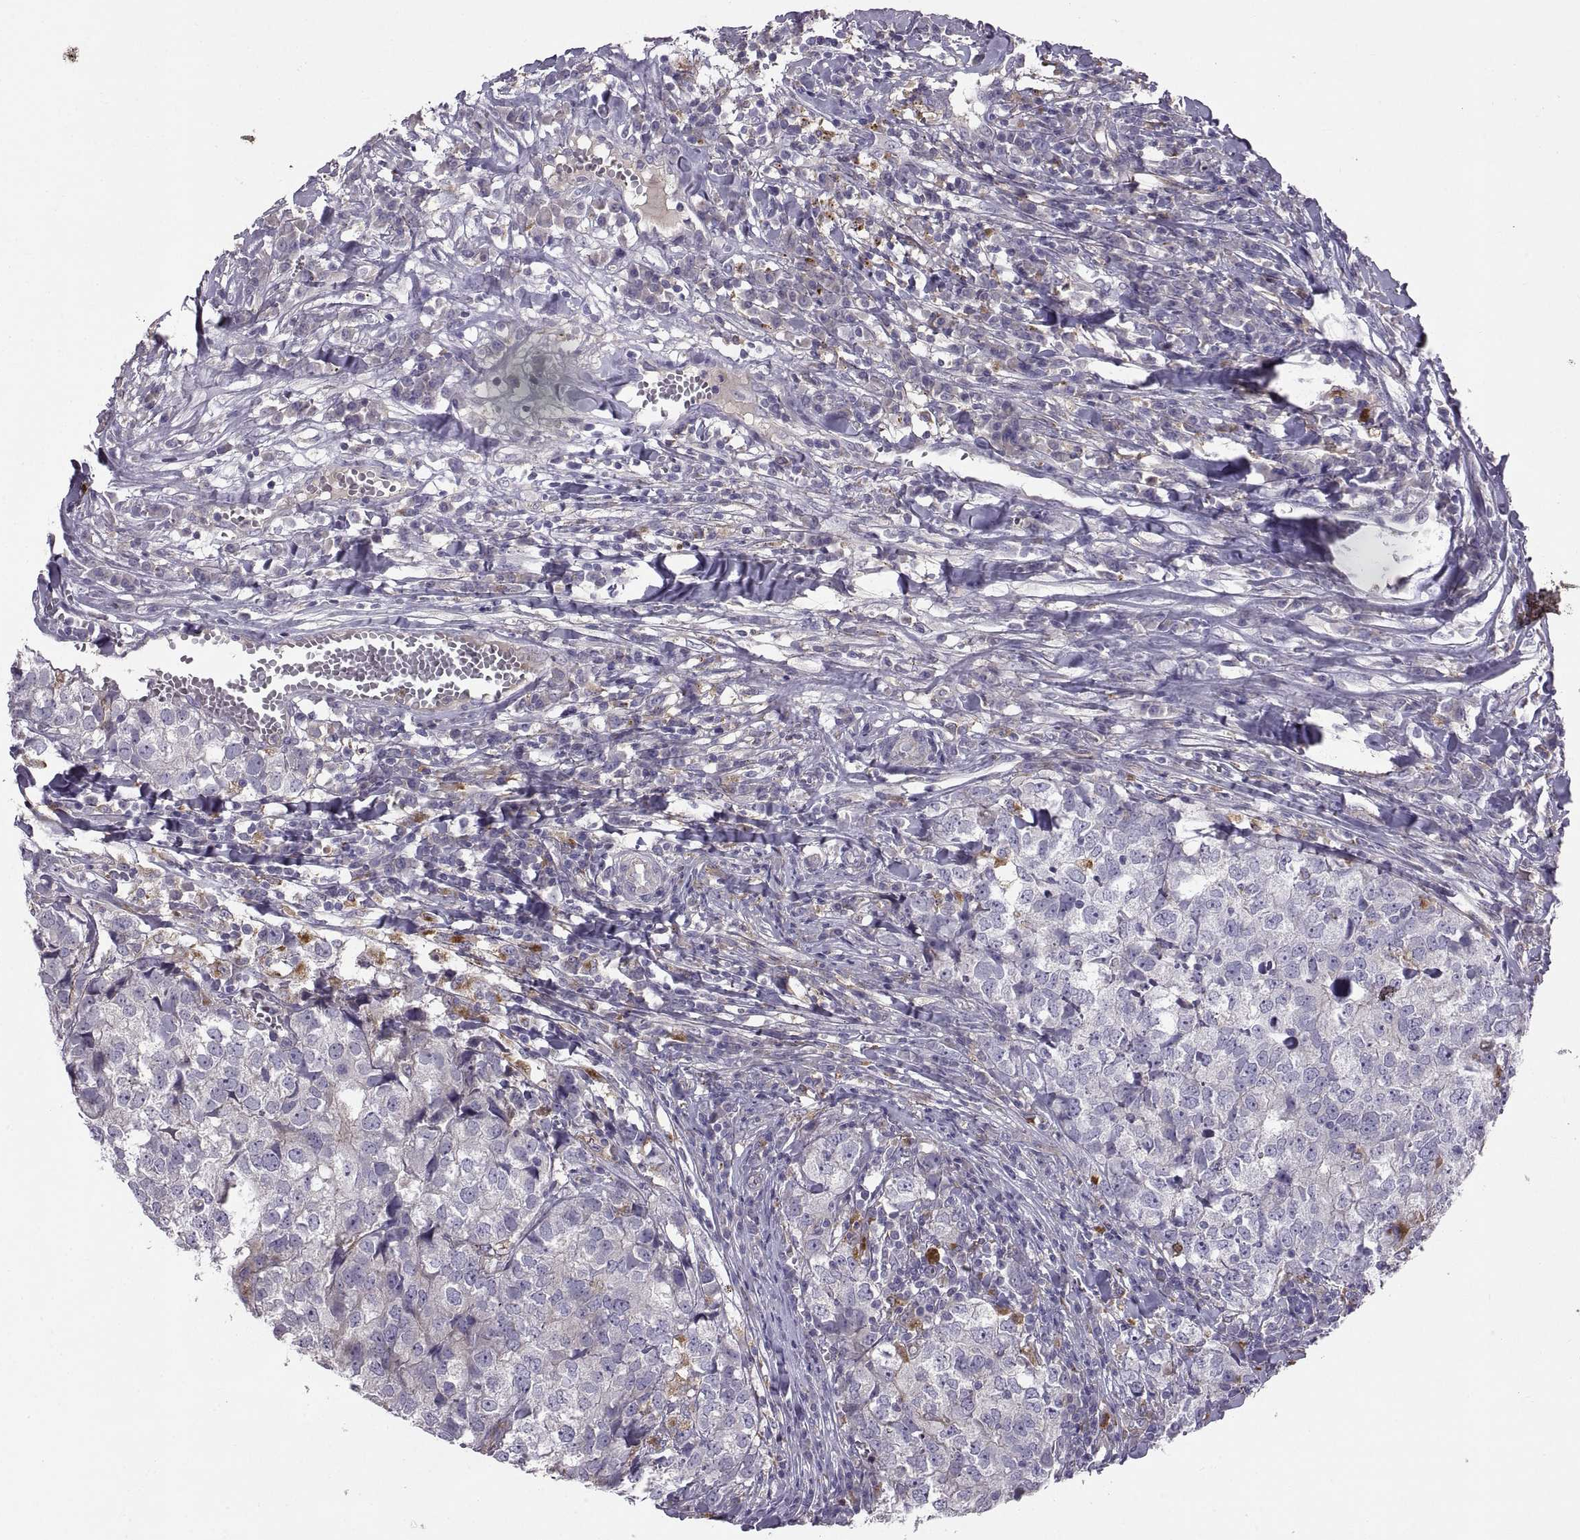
{"staining": {"intensity": "negative", "quantity": "none", "location": "none"}, "tissue": "breast cancer", "cell_type": "Tumor cells", "image_type": "cancer", "snomed": [{"axis": "morphology", "description": "Duct carcinoma"}, {"axis": "topography", "description": "Breast"}], "caption": "The immunohistochemistry (IHC) micrograph has no significant staining in tumor cells of breast invasive ductal carcinoma tissue. (IHC, brightfield microscopy, high magnification).", "gene": "ARSL", "patient": {"sex": "female", "age": 30}}